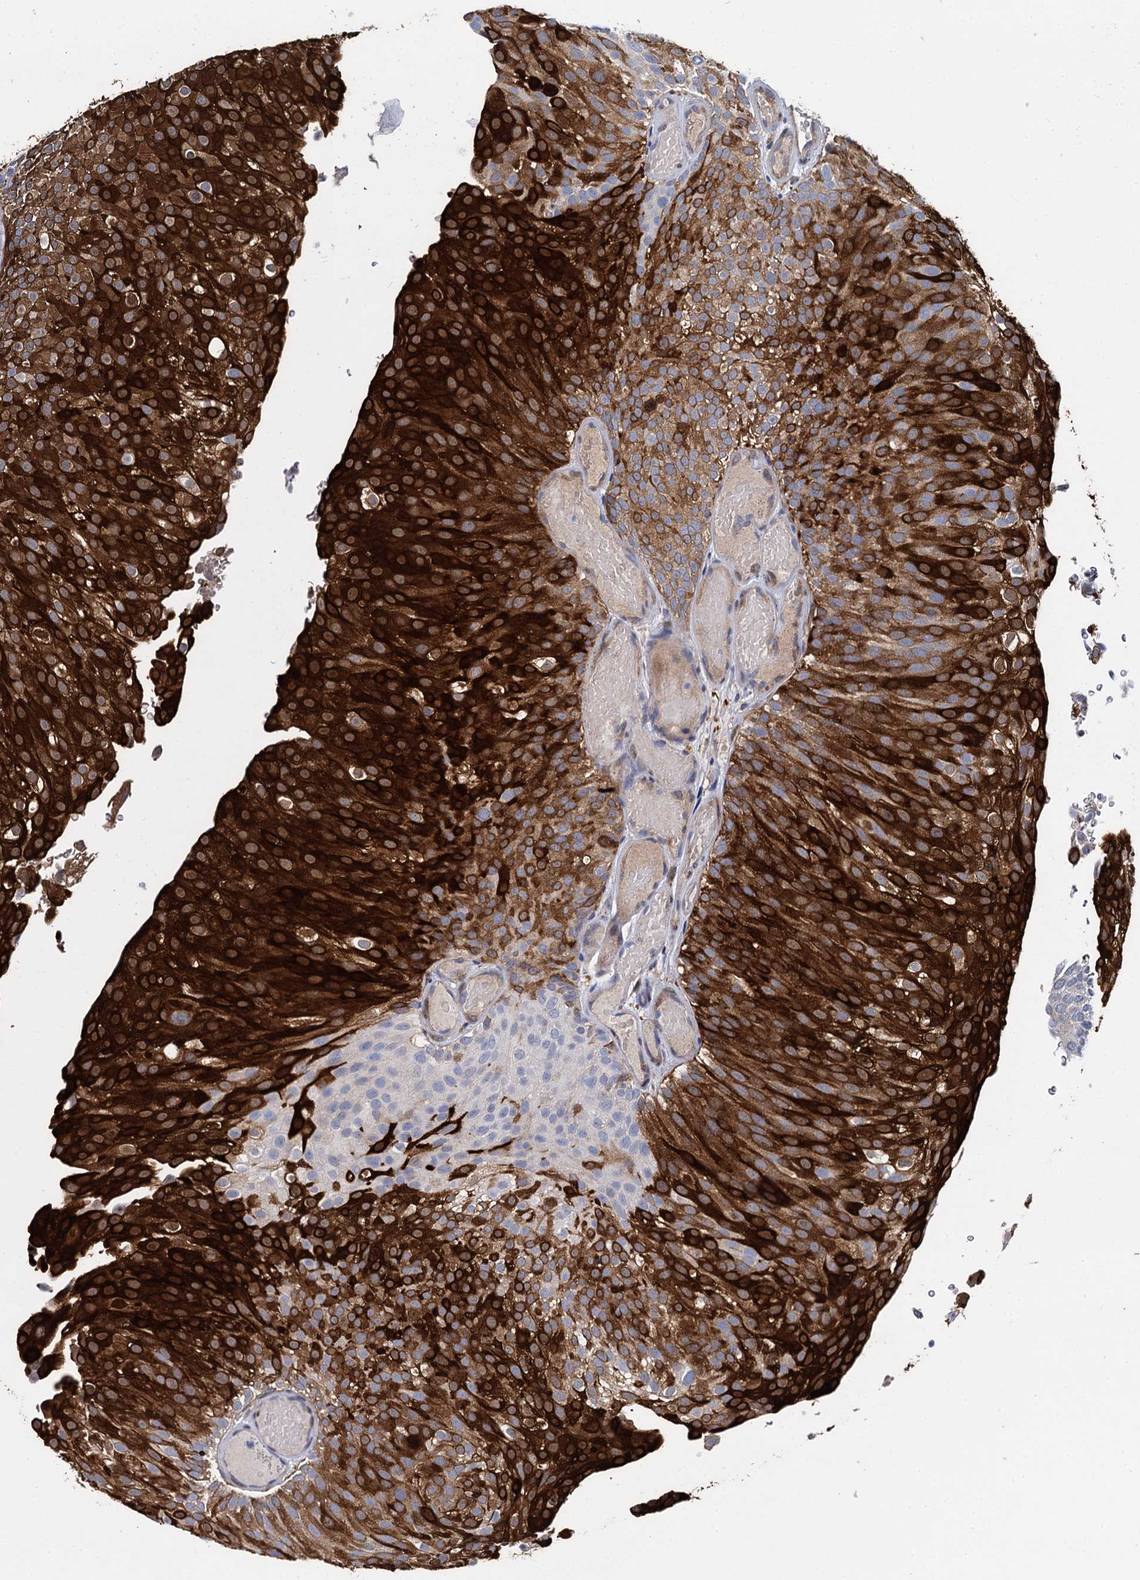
{"staining": {"intensity": "strong", "quantity": ">75%", "location": "cytoplasmic/membranous"}, "tissue": "urothelial cancer", "cell_type": "Tumor cells", "image_type": "cancer", "snomed": [{"axis": "morphology", "description": "Urothelial carcinoma, Low grade"}, {"axis": "topography", "description": "Urinary bladder"}], "caption": "Urothelial cancer stained for a protein (brown) displays strong cytoplasmic/membranous positive staining in about >75% of tumor cells.", "gene": "GSTM3", "patient": {"sex": "male", "age": 78}}